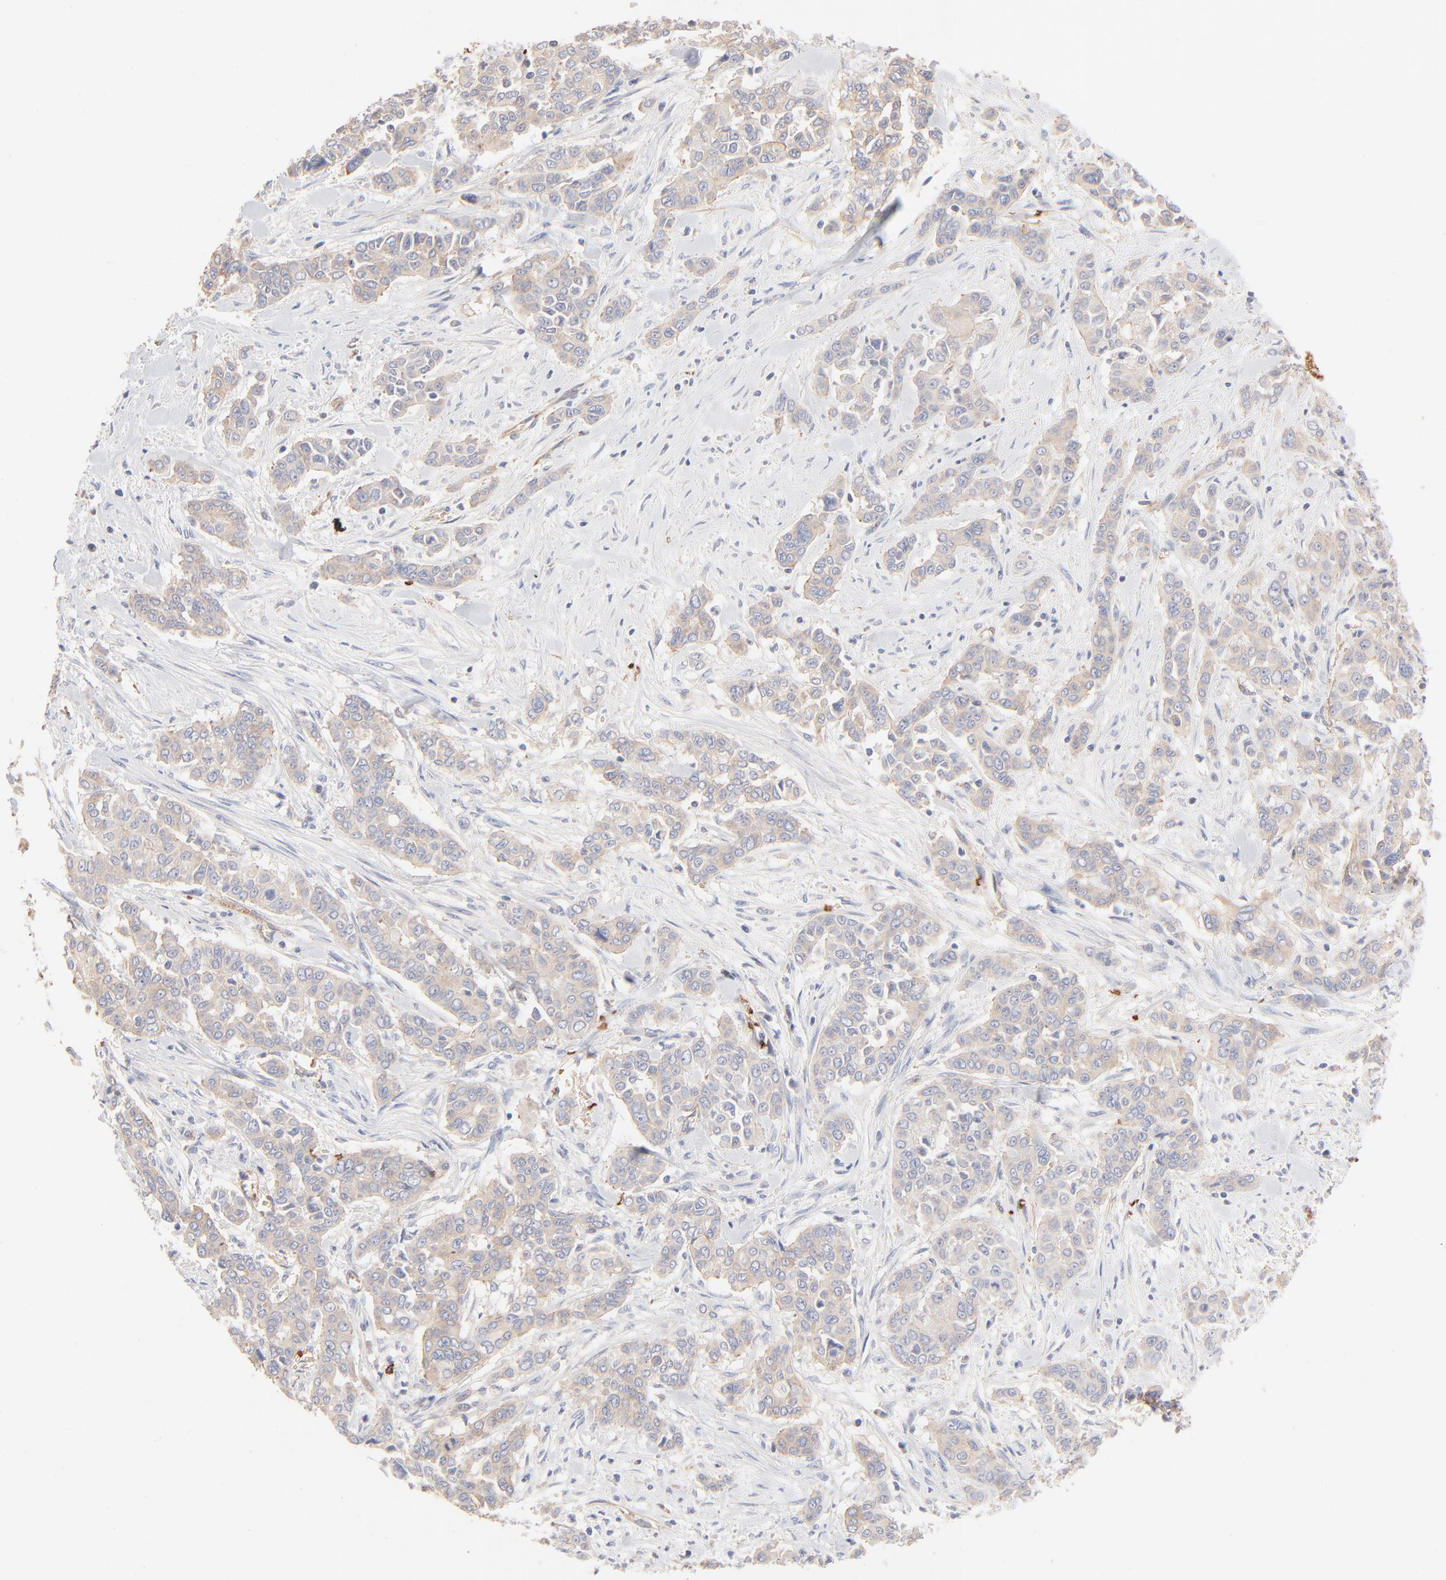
{"staining": {"intensity": "weak", "quantity": ">75%", "location": "cytoplasmic/membranous"}, "tissue": "pancreatic cancer", "cell_type": "Tumor cells", "image_type": "cancer", "snomed": [{"axis": "morphology", "description": "Adenocarcinoma, NOS"}, {"axis": "topography", "description": "Pancreas"}], "caption": "Tumor cells show low levels of weak cytoplasmic/membranous staining in approximately >75% of cells in human pancreatic cancer.", "gene": "SPTB", "patient": {"sex": "female", "age": 52}}